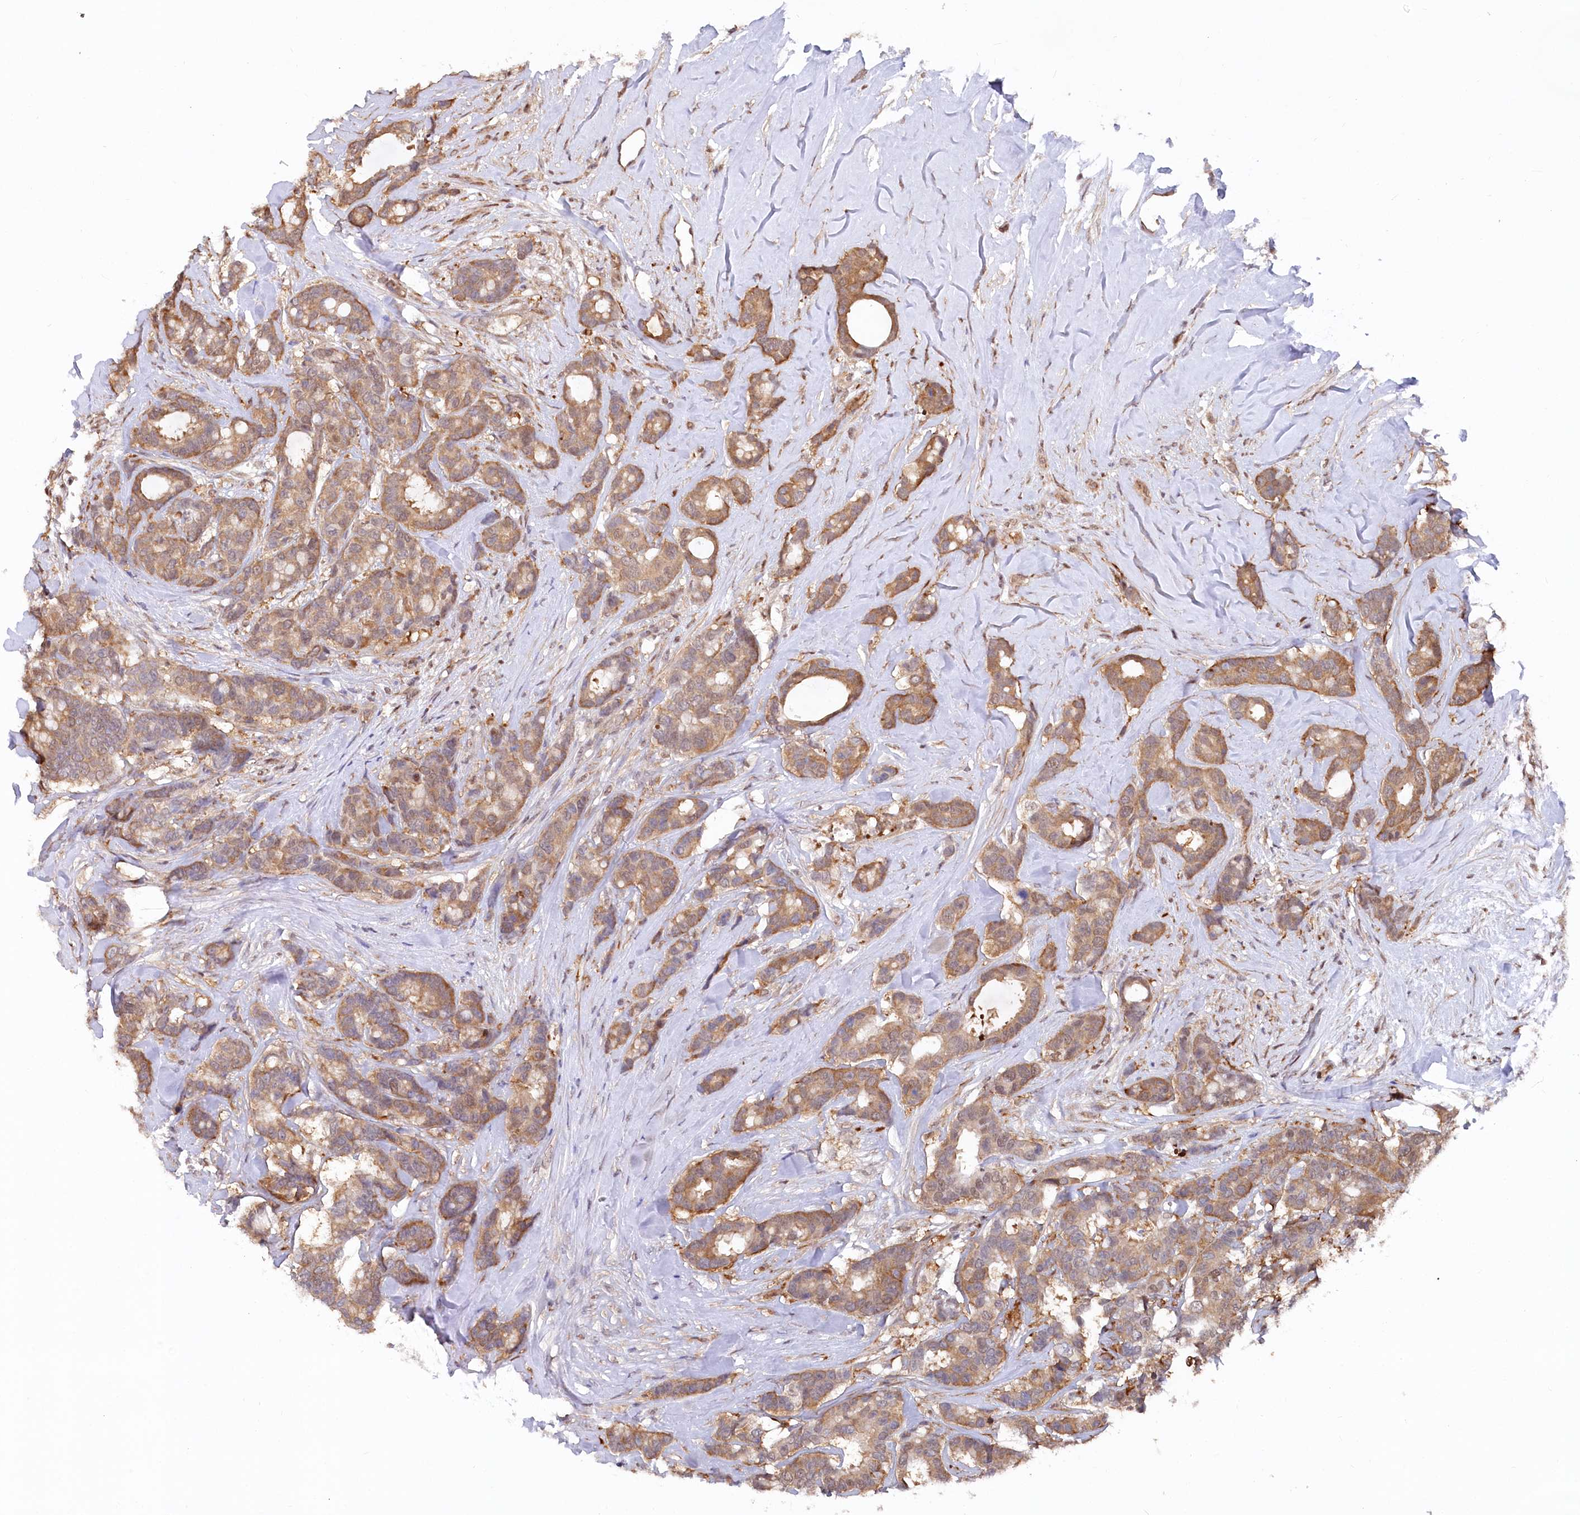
{"staining": {"intensity": "moderate", "quantity": ">75%", "location": "cytoplasmic/membranous"}, "tissue": "breast cancer", "cell_type": "Tumor cells", "image_type": "cancer", "snomed": [{"axis": "morphology", "description": "Duct carcinoma"}, {"axis": "topography", "description": "Breast"}], "caption": "Infiltrating ductal carcinoma (breast) tissue exhibits moderate cytoplasmic/membranous staining in about >75% of tumor cells", "gene": "PSMA1", "patient": {"sex": "female", "age": 87}}